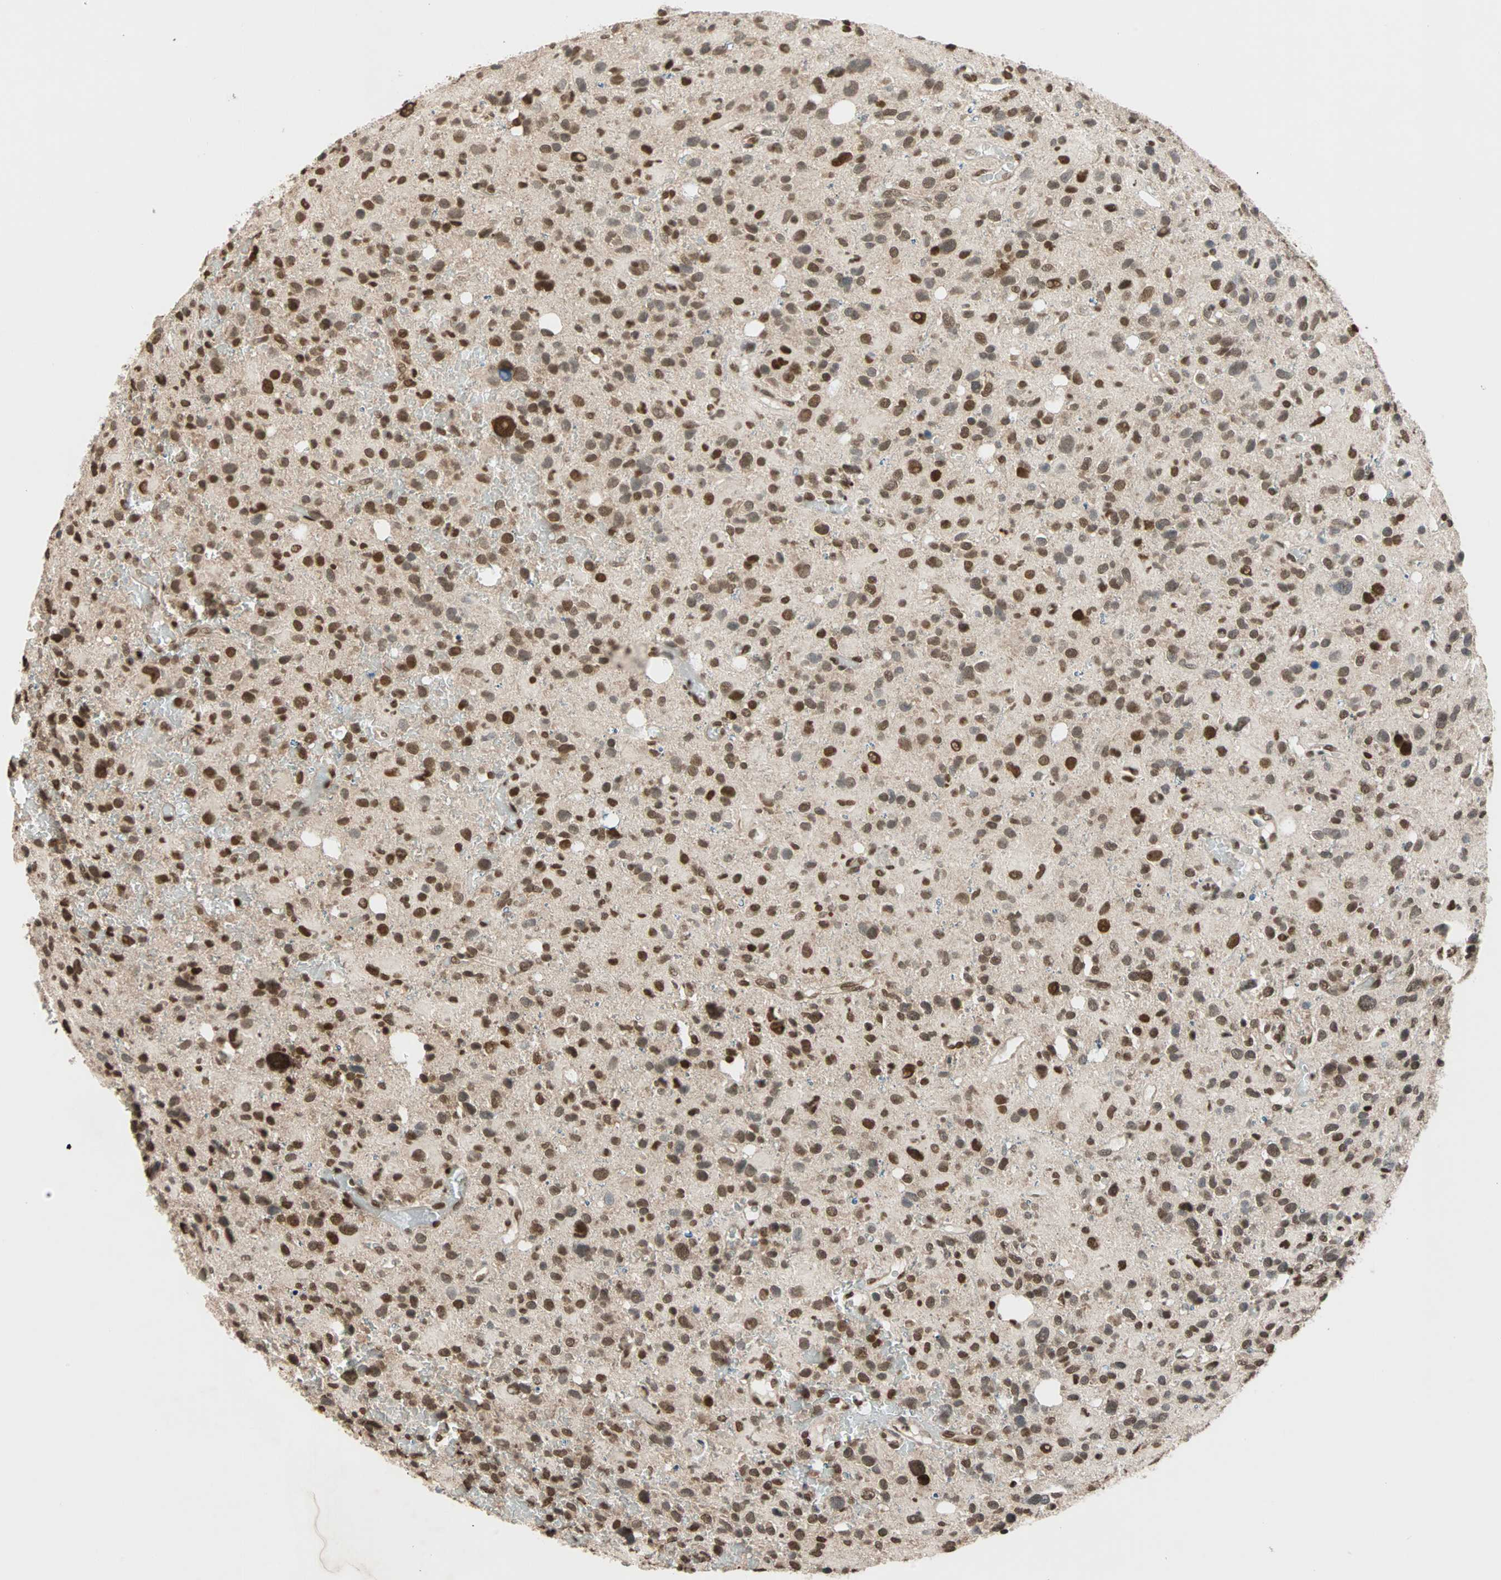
{"staining": {"intensity": "strong", "quantity": ">75%", "location": "nuclear"}, "tissue": "glioma", "cell_type": "Tumor cells", "image_type": "cancer", "snomed": [{"axis": "morphology", "description": "Glioma, malignant, High grade"}, {"axis": "topography", "description": "Brain"}], "caption": "This image demonstrates glioma stained with IHC to label a protein in brown. The nuclear of tumor cells show strong positivity for the protein. Nuclei are counter-stained blue.", "gene": "DAZAP1", "patient": {"sex": "male", "age": 48}}